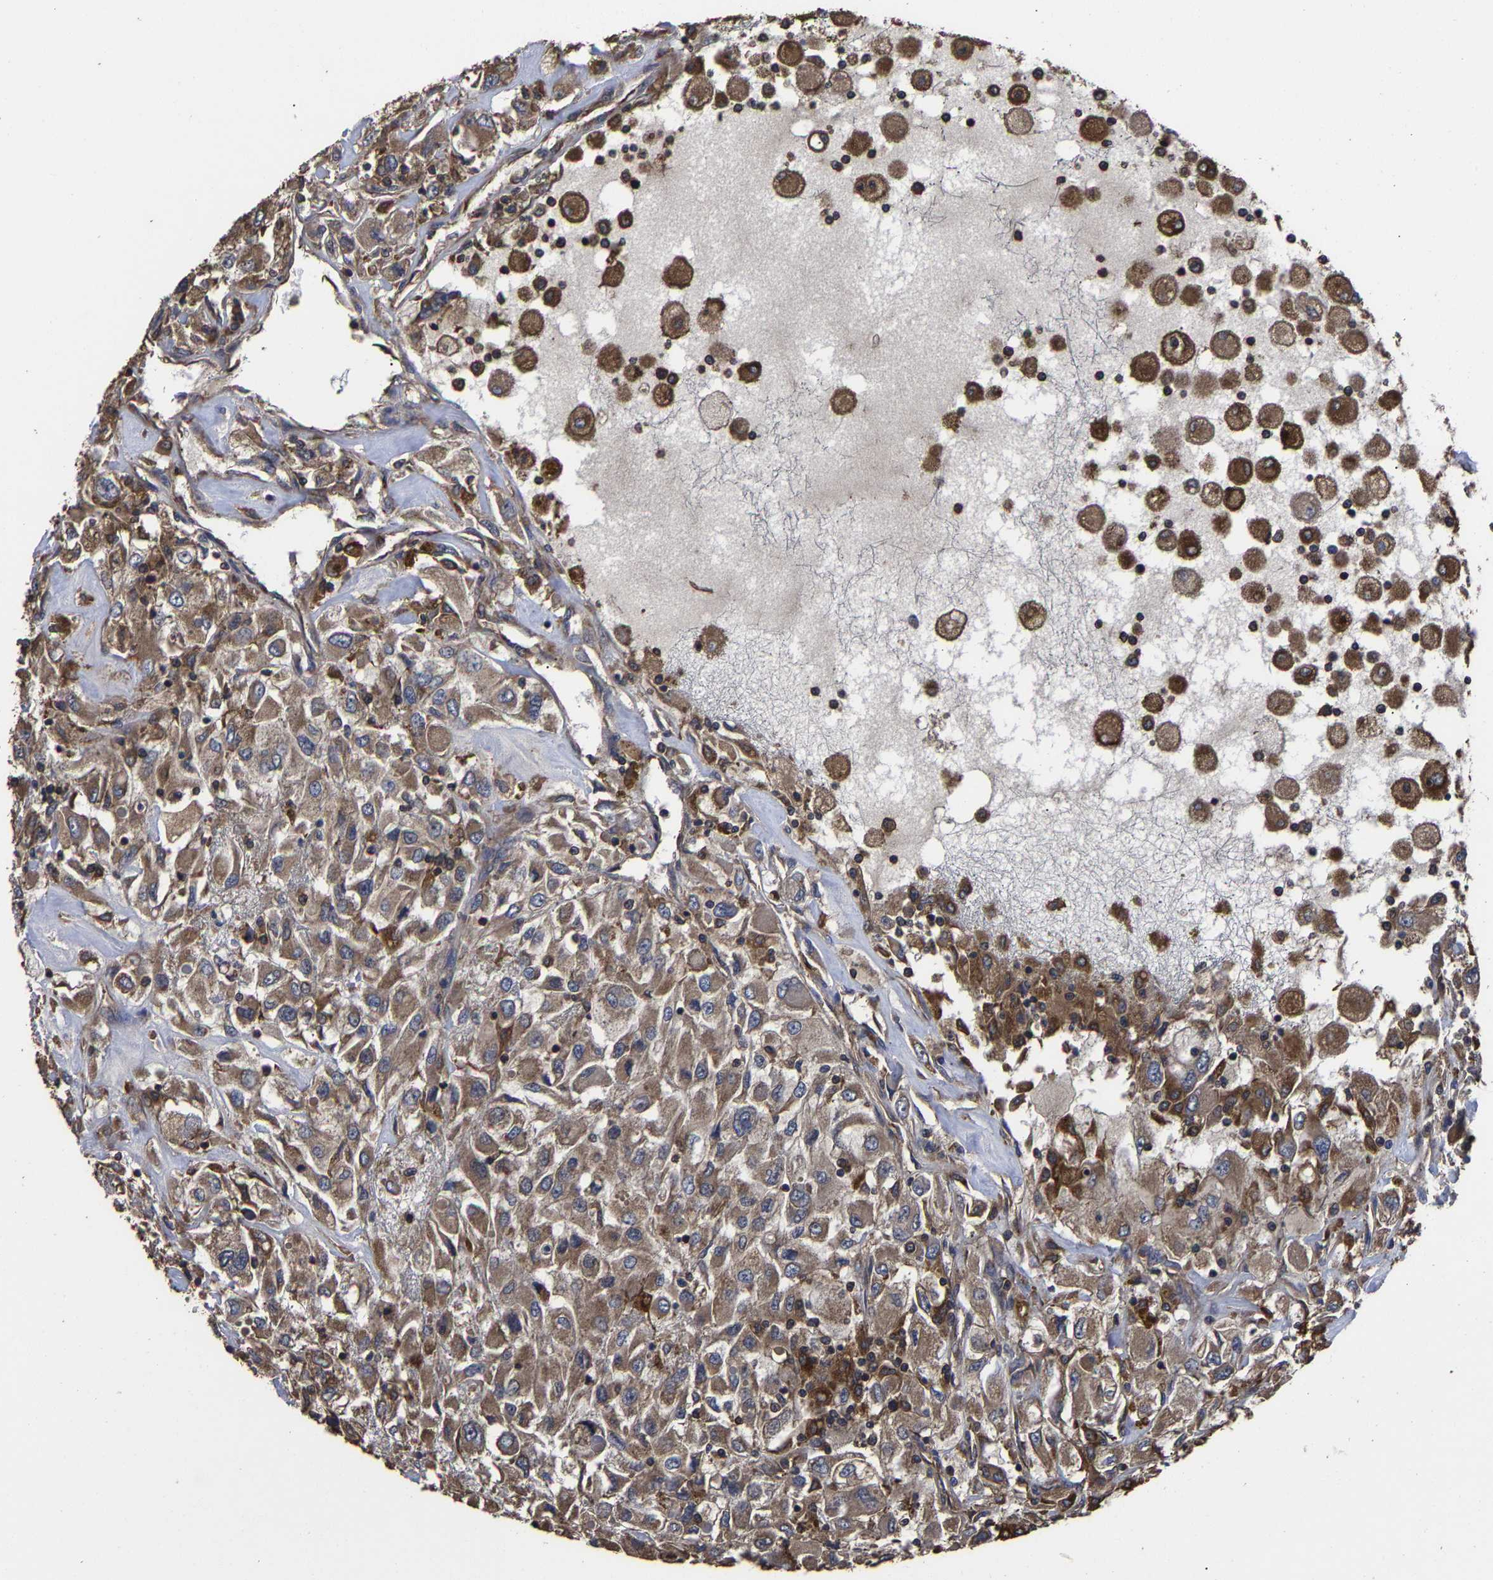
{"staining": {"intensity": "moderate", "quantity": ">75%", "location": "cytoplasmic/membranous"}, "tissue": "renal cancer", "cell_type": "Tumor cells", "image_type": "cancer", "snomed": [{"axis": "morphology", "description": "Adenocarcinoma, NOS"}, {"axis": "topography", "description": "Kidney"}], "caption": "The immunohistochemical stain highlights moderate cytoplasmic/membranous positivity in tumor cells of adenocarcinoma (renal) tissue. (DAB (3,3'-diaminobenzidine) IHC, brown staining for protein, blue staining for nuclei).", "gene": "ITCH", "patient": {"sex": "female", "age": 52}}